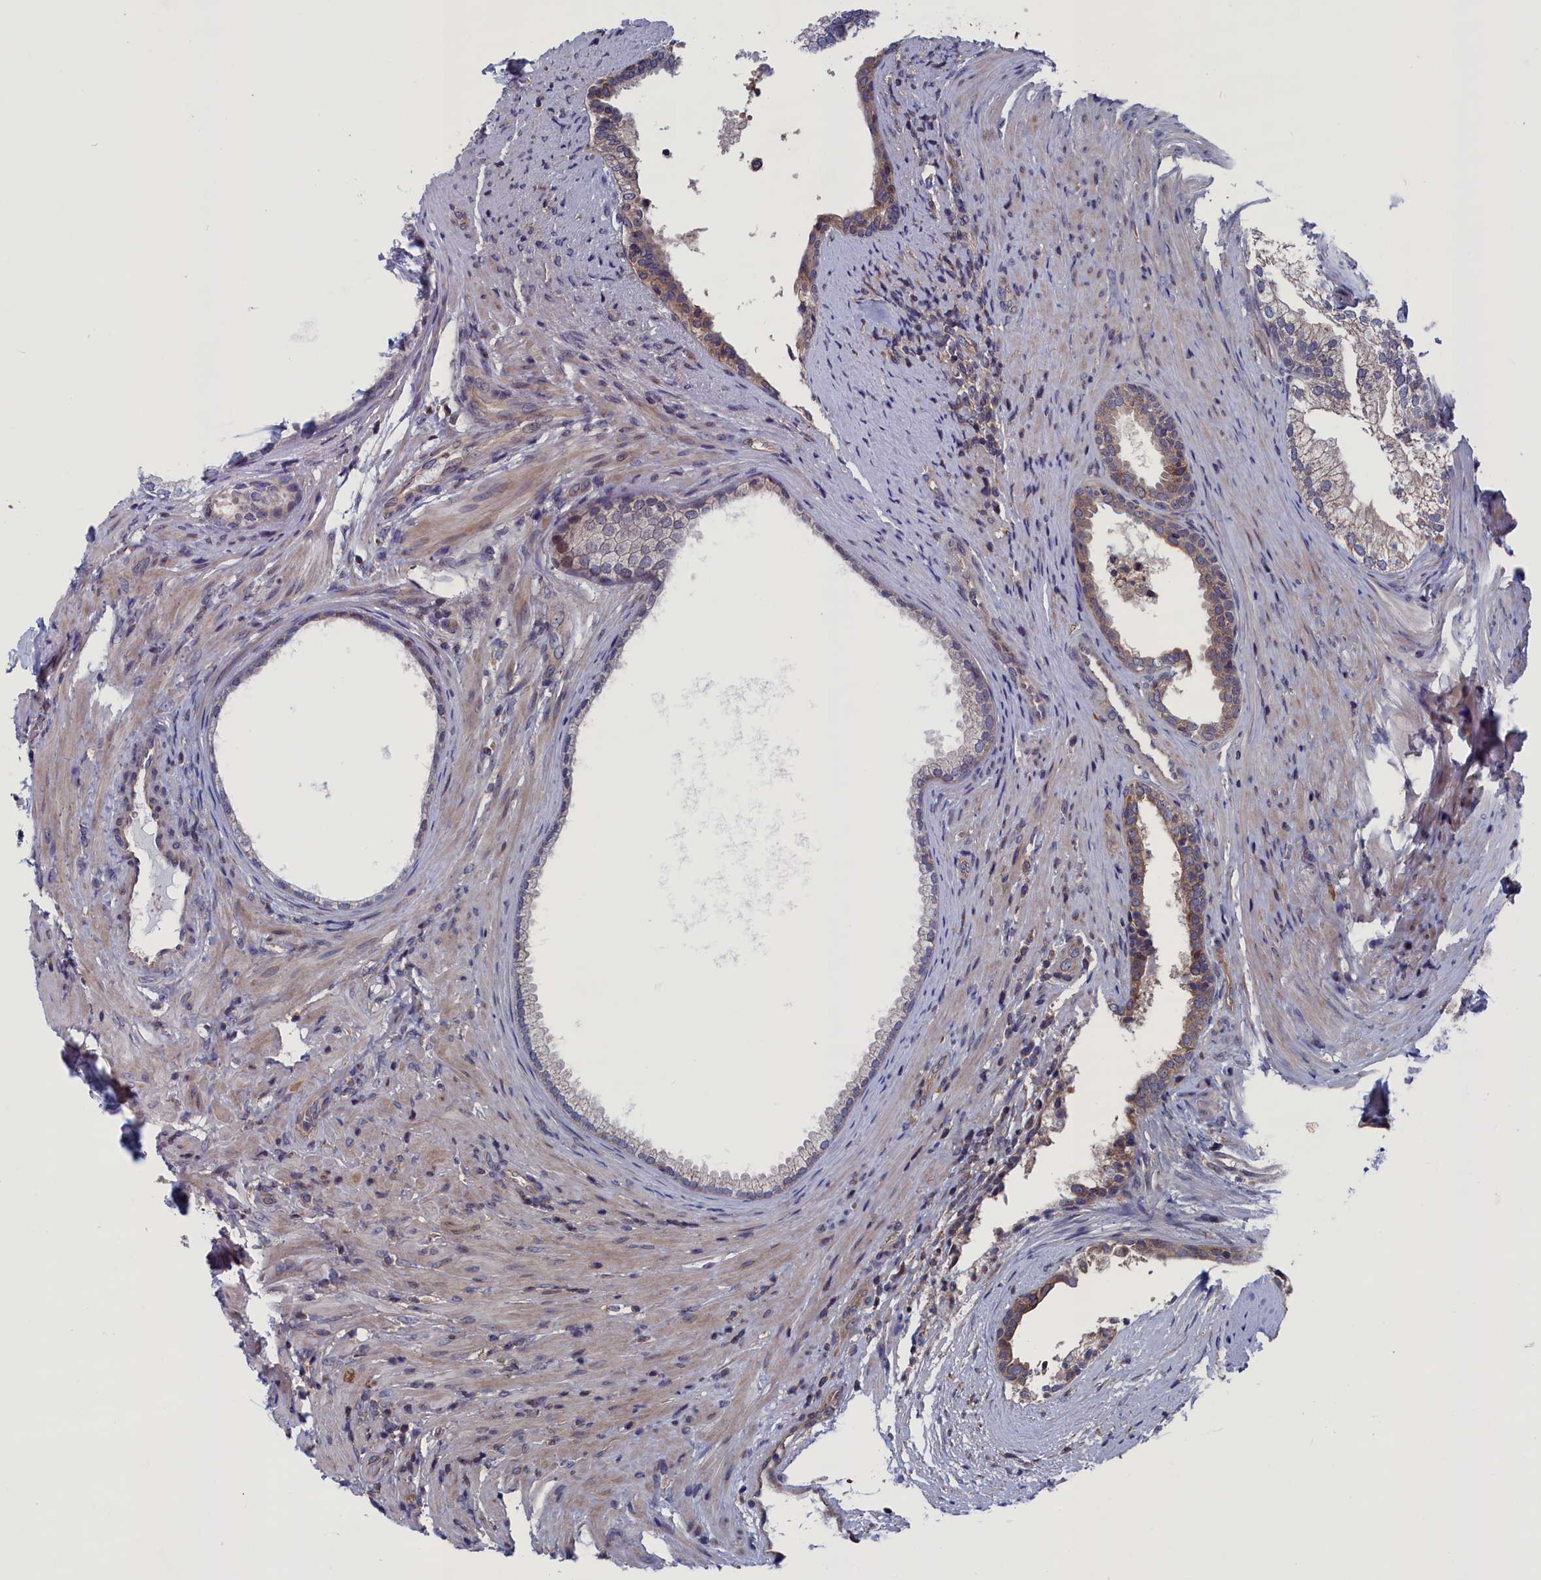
{"staining": {"intensity": "weak", "quantity": "25%-75%", "location": "cytoplasmic/membranous"}, "tissue": "prostate", "cell_type": "Glandular cells", "image_type": "normal", "snomed": [{"axis": "morphology", "description": "Normal tissue, NOS"}, {"axis": "topography", "description": "Prostate"}], "caption": "Protein expression analysis of benign prostate displays weak cytoplasmic/membranous staining in approximately 25%-75% of glandular cells.", "gene": "SPATA13", "patient": {"sex": "male", "age": 76}}